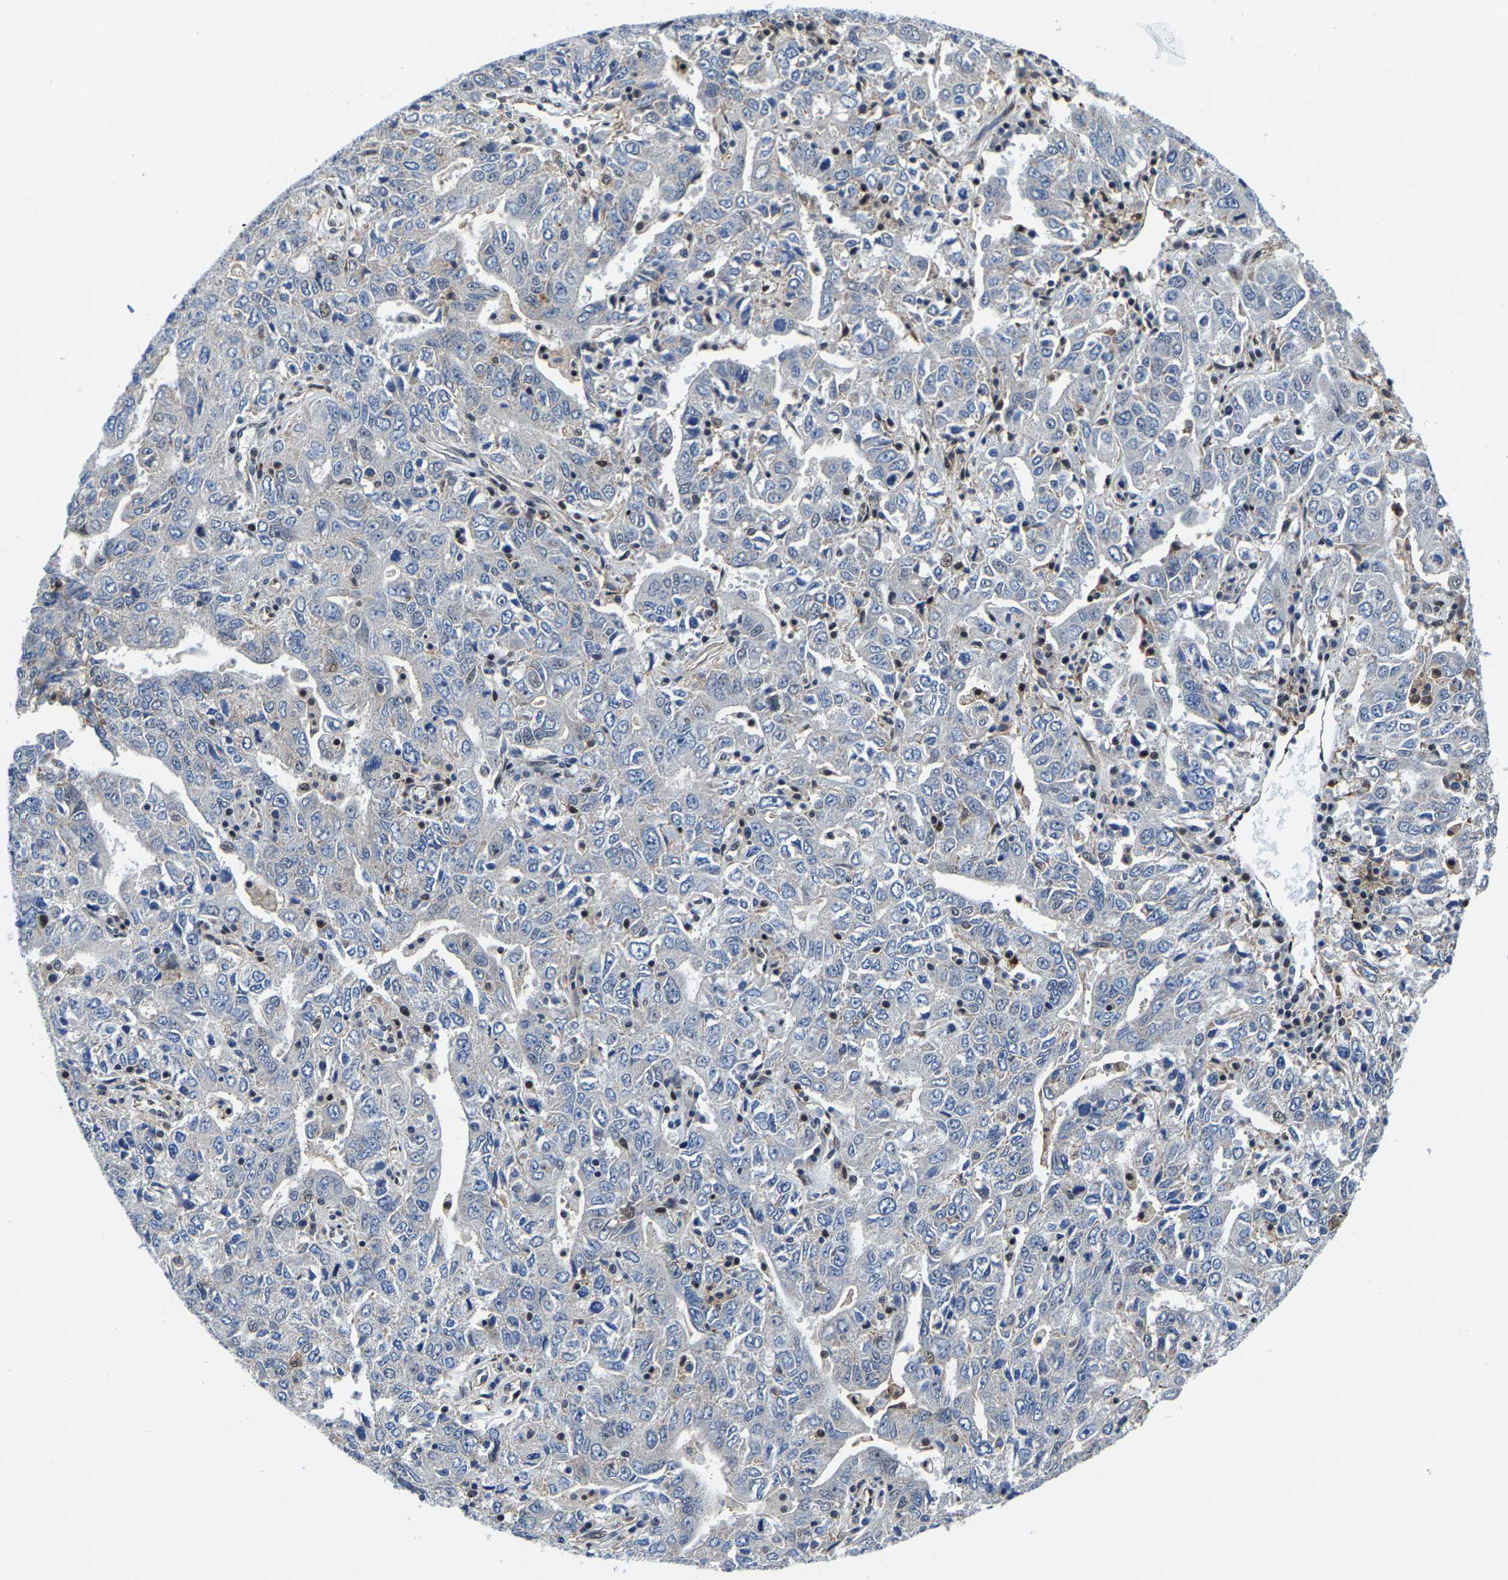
{"staining": {"intensity": "negative", "quantity": "none", "location": "none"}, "tissue": "ovarian cancer", "cell_type": "Tumor cells", "image_type": "cancer", "snomed": [{"axis": "morphology", "description": "Carcinoma, endometroid"}, {"axis": "topography", "description": "Ovary"}], "caption": "Ovarian cancer (endometroid carcinoma) was stained to show a protein in brown. There is no significant staining in tumor cells.", "gene": "GTPBP10", "patient": {"sex": "female", "age": 62}}